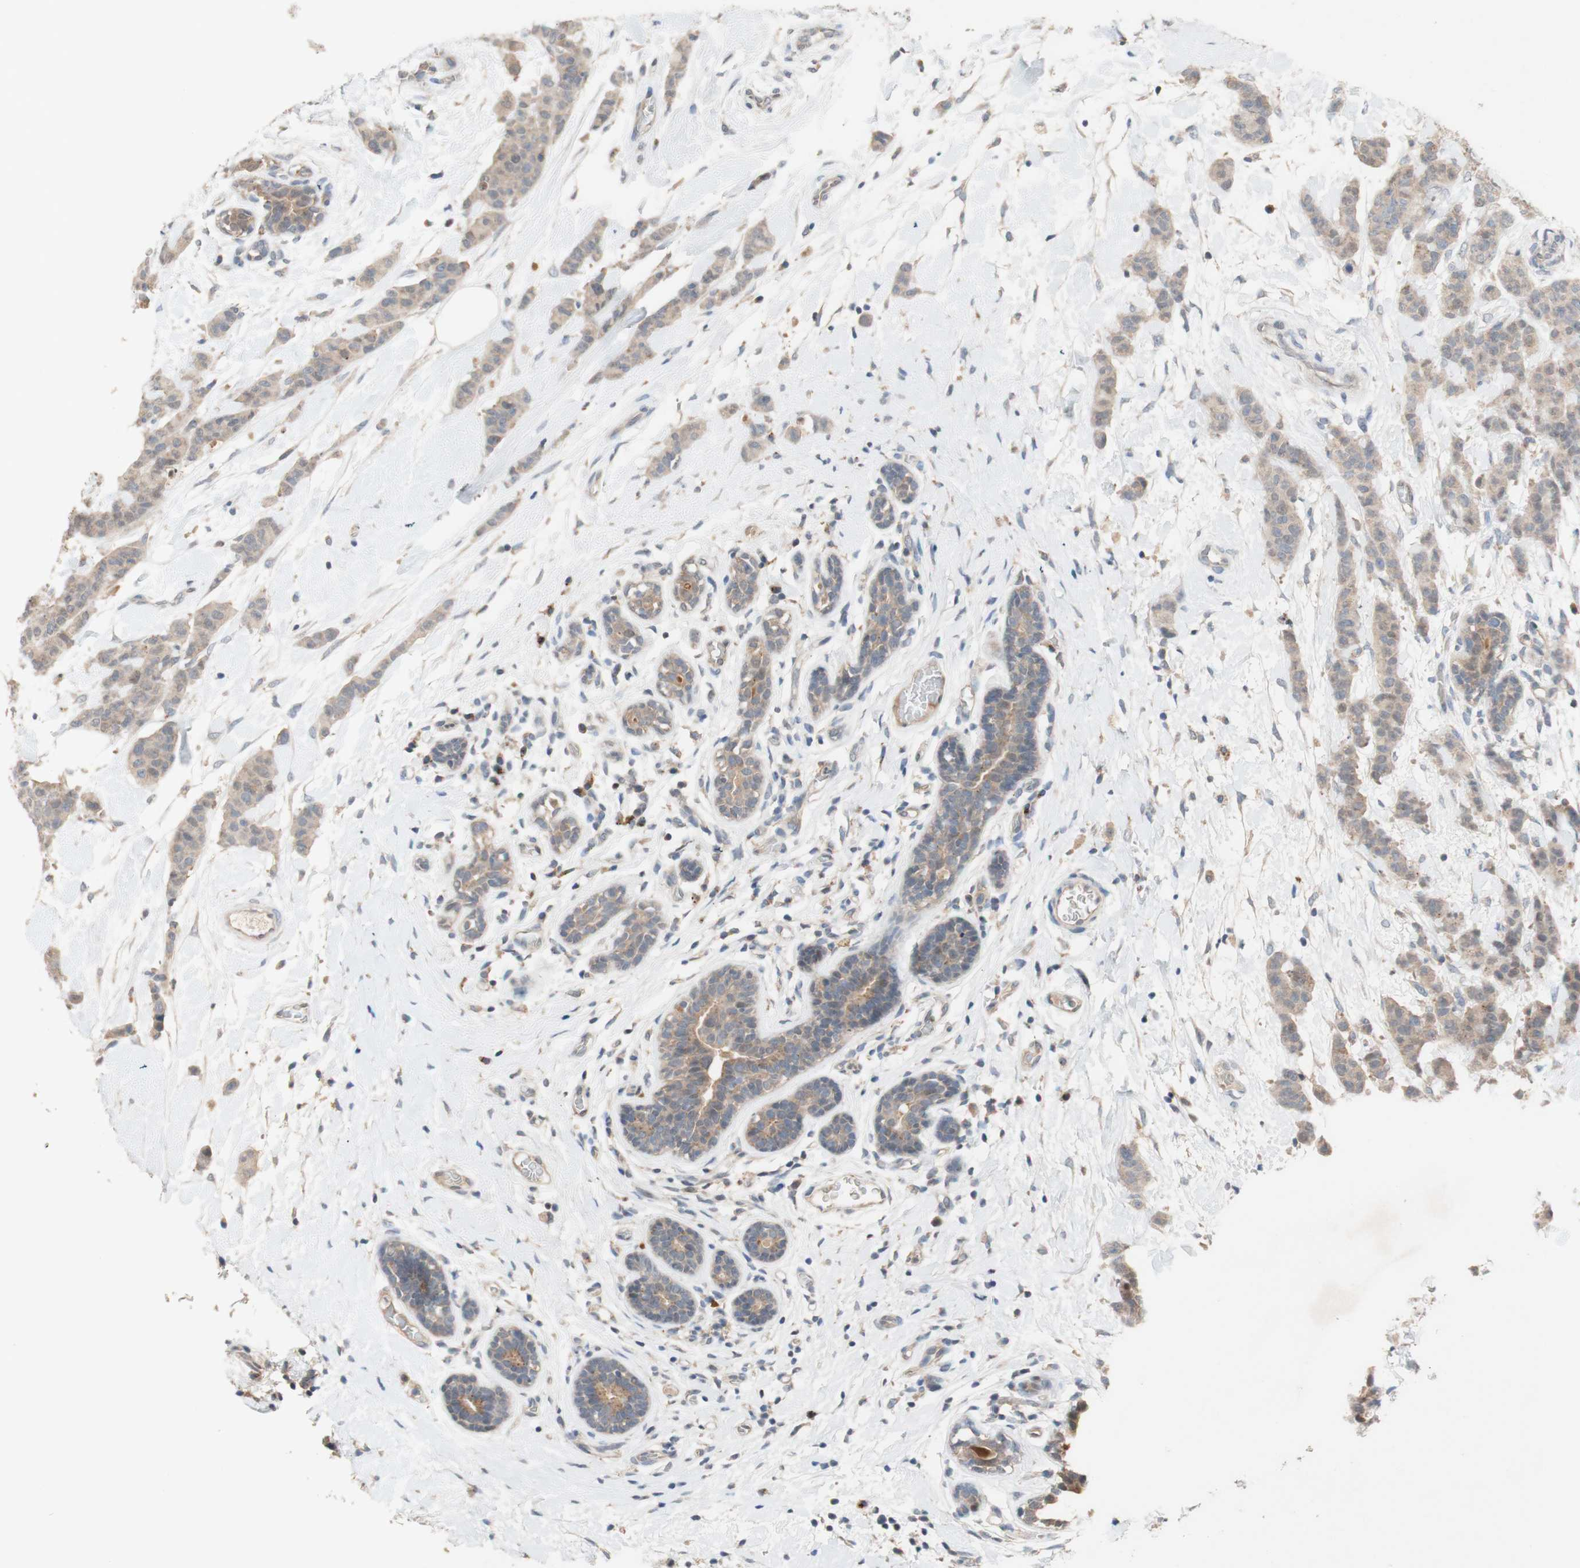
{"staining": {"intensity": "weak", "quantity": ">75%", "location": "cytoplasmic/membranous"}, "tissue": "breast cancer", "cell_type": "Tumor cells", "image_type": "cancer", "snomed": [{"axis": "morphology", "description": "Normal tissue, NOS"}, {"axis": "morphology", "description": "Duct carcinoma"}, {"axis": "topography", "description": "Breast"}], "caption": "IHC micrograph of neoplastic tissue: invasive ductal carcinoma (breast) stained using immunohistochemistry (IHC) displays low levels of weak protein expression localized specifically in the cytoplasmic/membranous of tumor cells, appearing as a cytoplasmic/membranous brown color.", "gene": "PEX2", "patient": {"sex": "female", "age": 40}}